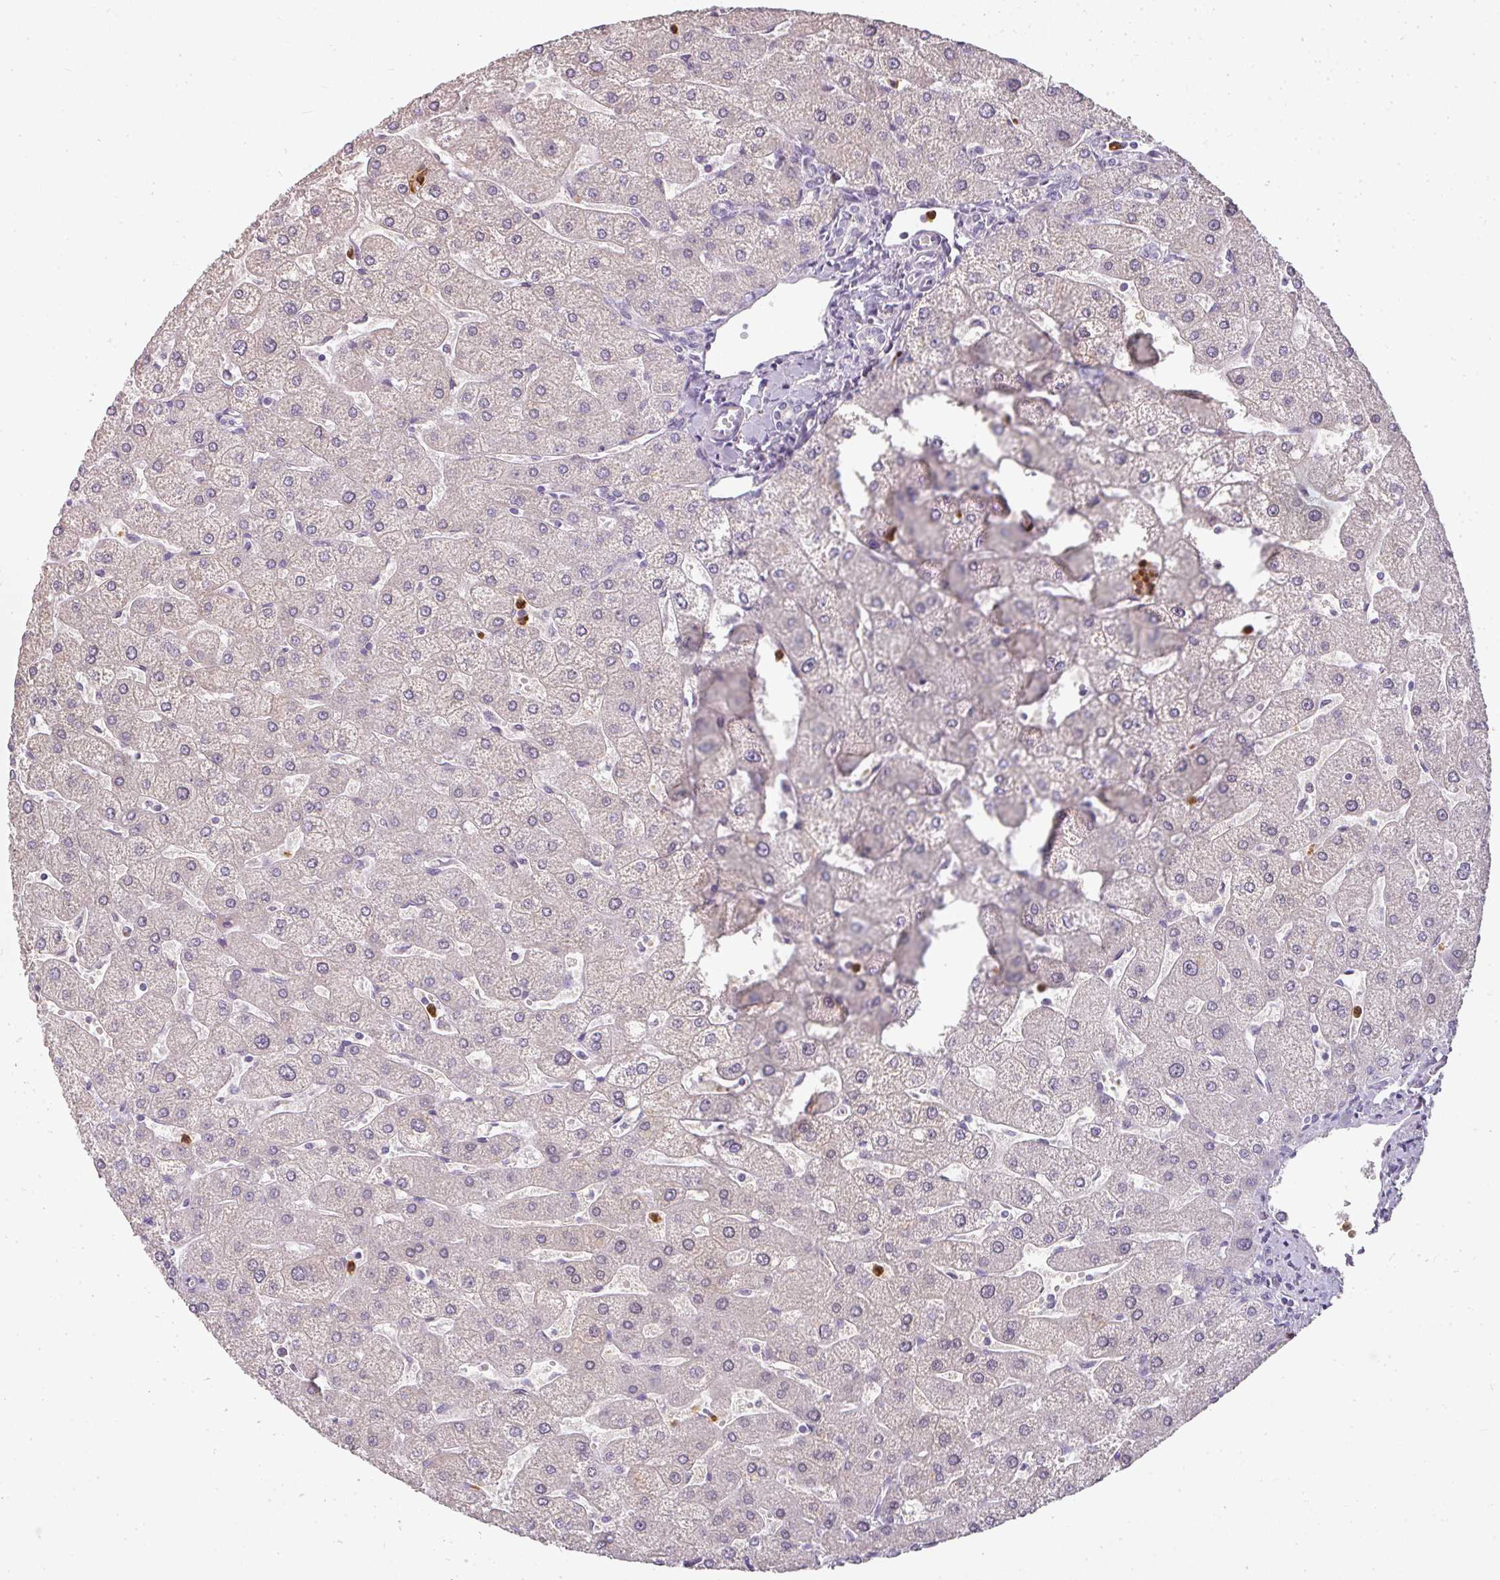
{"staining": {"intensity": "negative", "quantity": "none", "location": "none"}, "tissue": "liver", "cell_type": "Cholangiocytes", "image_type": "normal", "snomed": [{"axis": "morphology", "description": "Normal tissue, NOS"}, {"axis": "topography", "description": "Liver"}], "caption": "Cholangiocytes show no significant staining in benign liver. Nuclei are stained in blue.", "gene": "CAMP", "patient": {"sex": "male", "age": 67}}